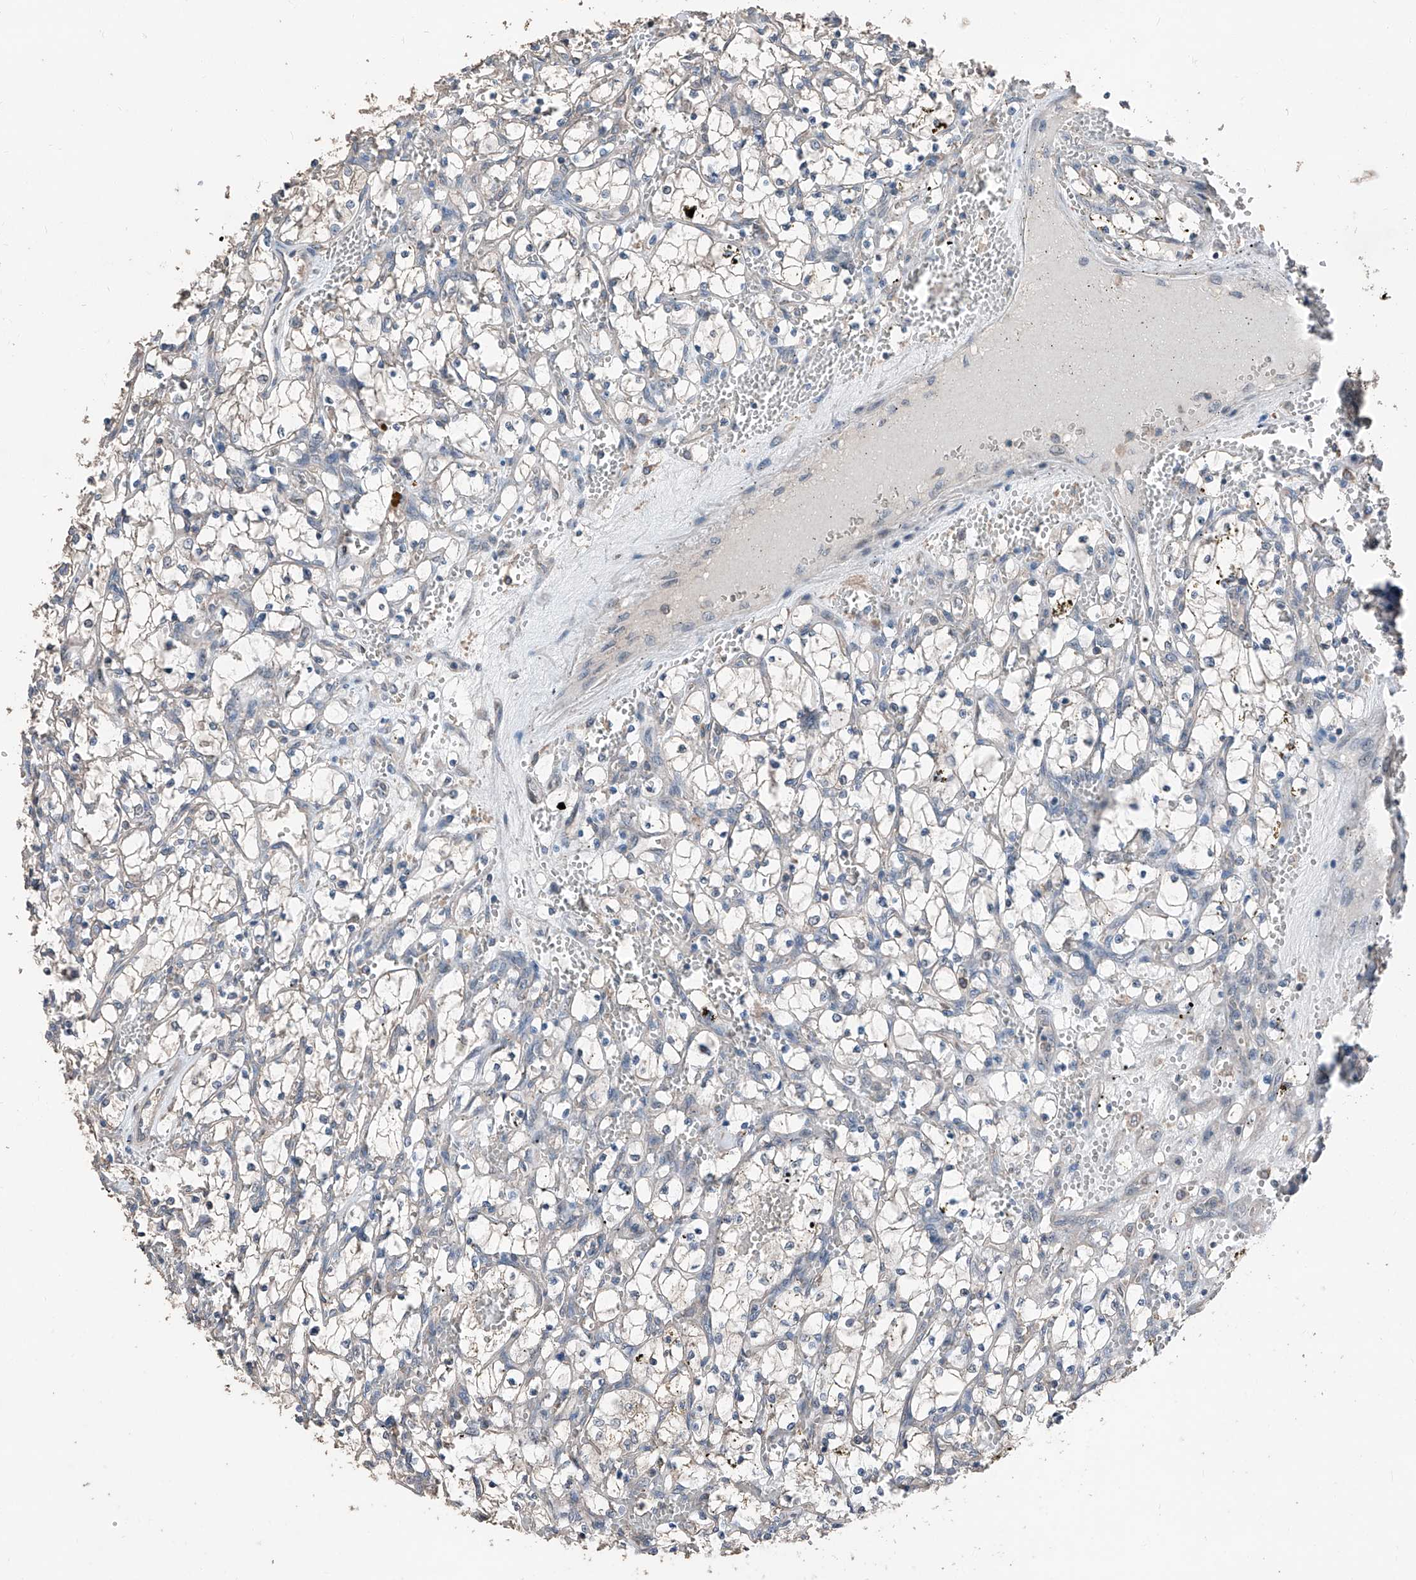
{"staining": {"intensity": "negative", "quantity": "none", "location": "none"}, "tissue": "renal cancer", "cell_type": "Tumor cells", "image_type": "cancer", "snomed": [{"axis": "morphology", "description": "Adenocarcinoma, NOS"}, {"axis": "topography", "description": "Kidney"}], "caption": "IHC image of neoplastic tissue: renal cancer (adenocarcinoma) stained with DAB (3,3'-diaminobenzidine) reveals no significant protein expression in tumor cells.", "gene": "MAMLD1", "patient": {"sex": "female", "age": 69}}